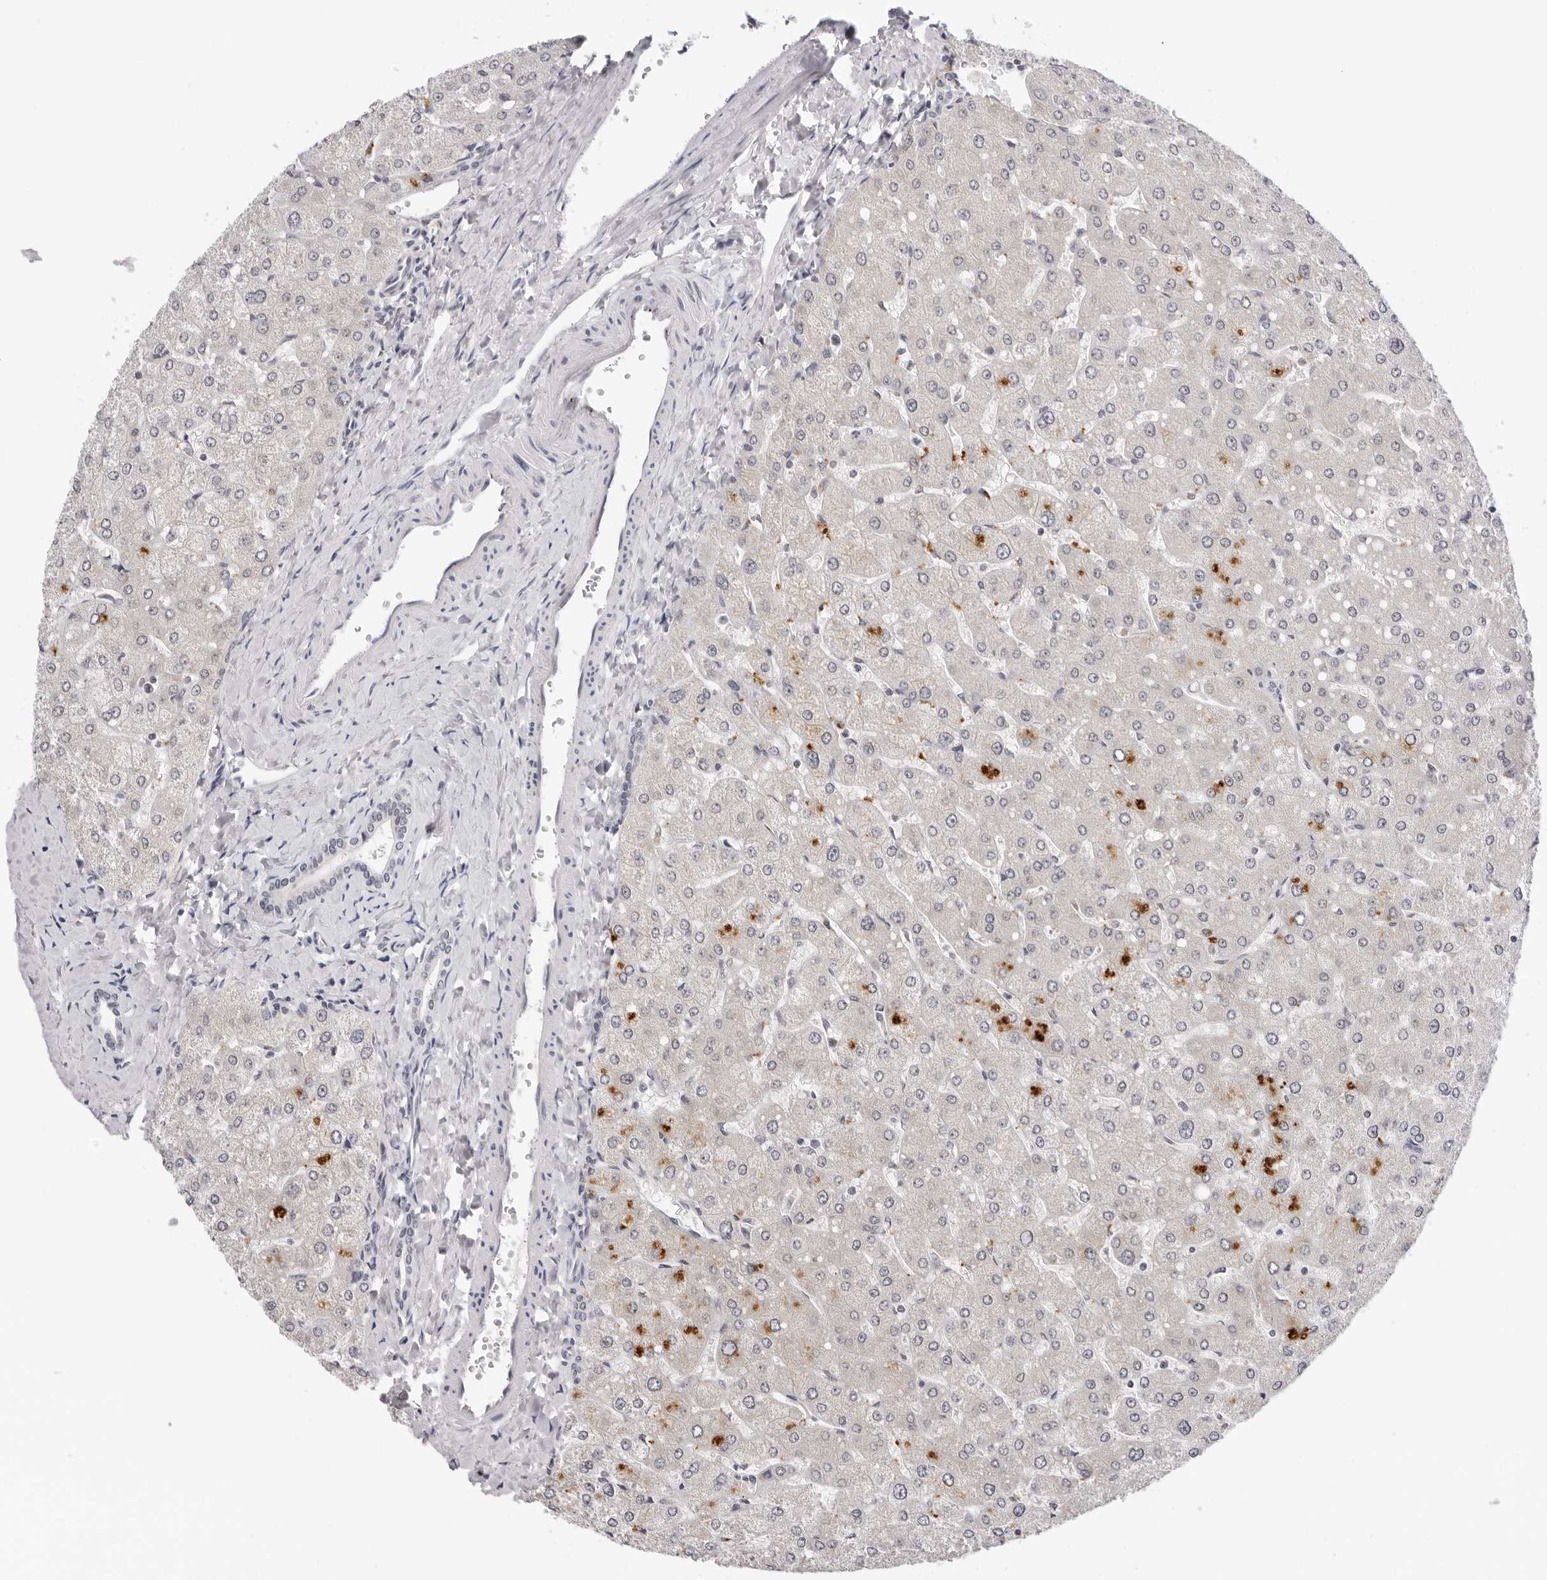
{"staining": {"intensity": "negative", "quantity": "none", "location": "none"}, "tissue": "liver", "cell_type": "Cholangiocytes", "image_type": "normal", "snomed": [{"axis": "morphology", "description": "Normal tissue, NOS"}, {"axis": "topography", "description": "Liver"}], "caption": "A high-resolution photomicrograph shows IHC staining of unremarkable liver, which shows no significant staining in cholangiocytes.", "gene": "PRUNE1", "patient": {"sex": "male", "age": 55}}